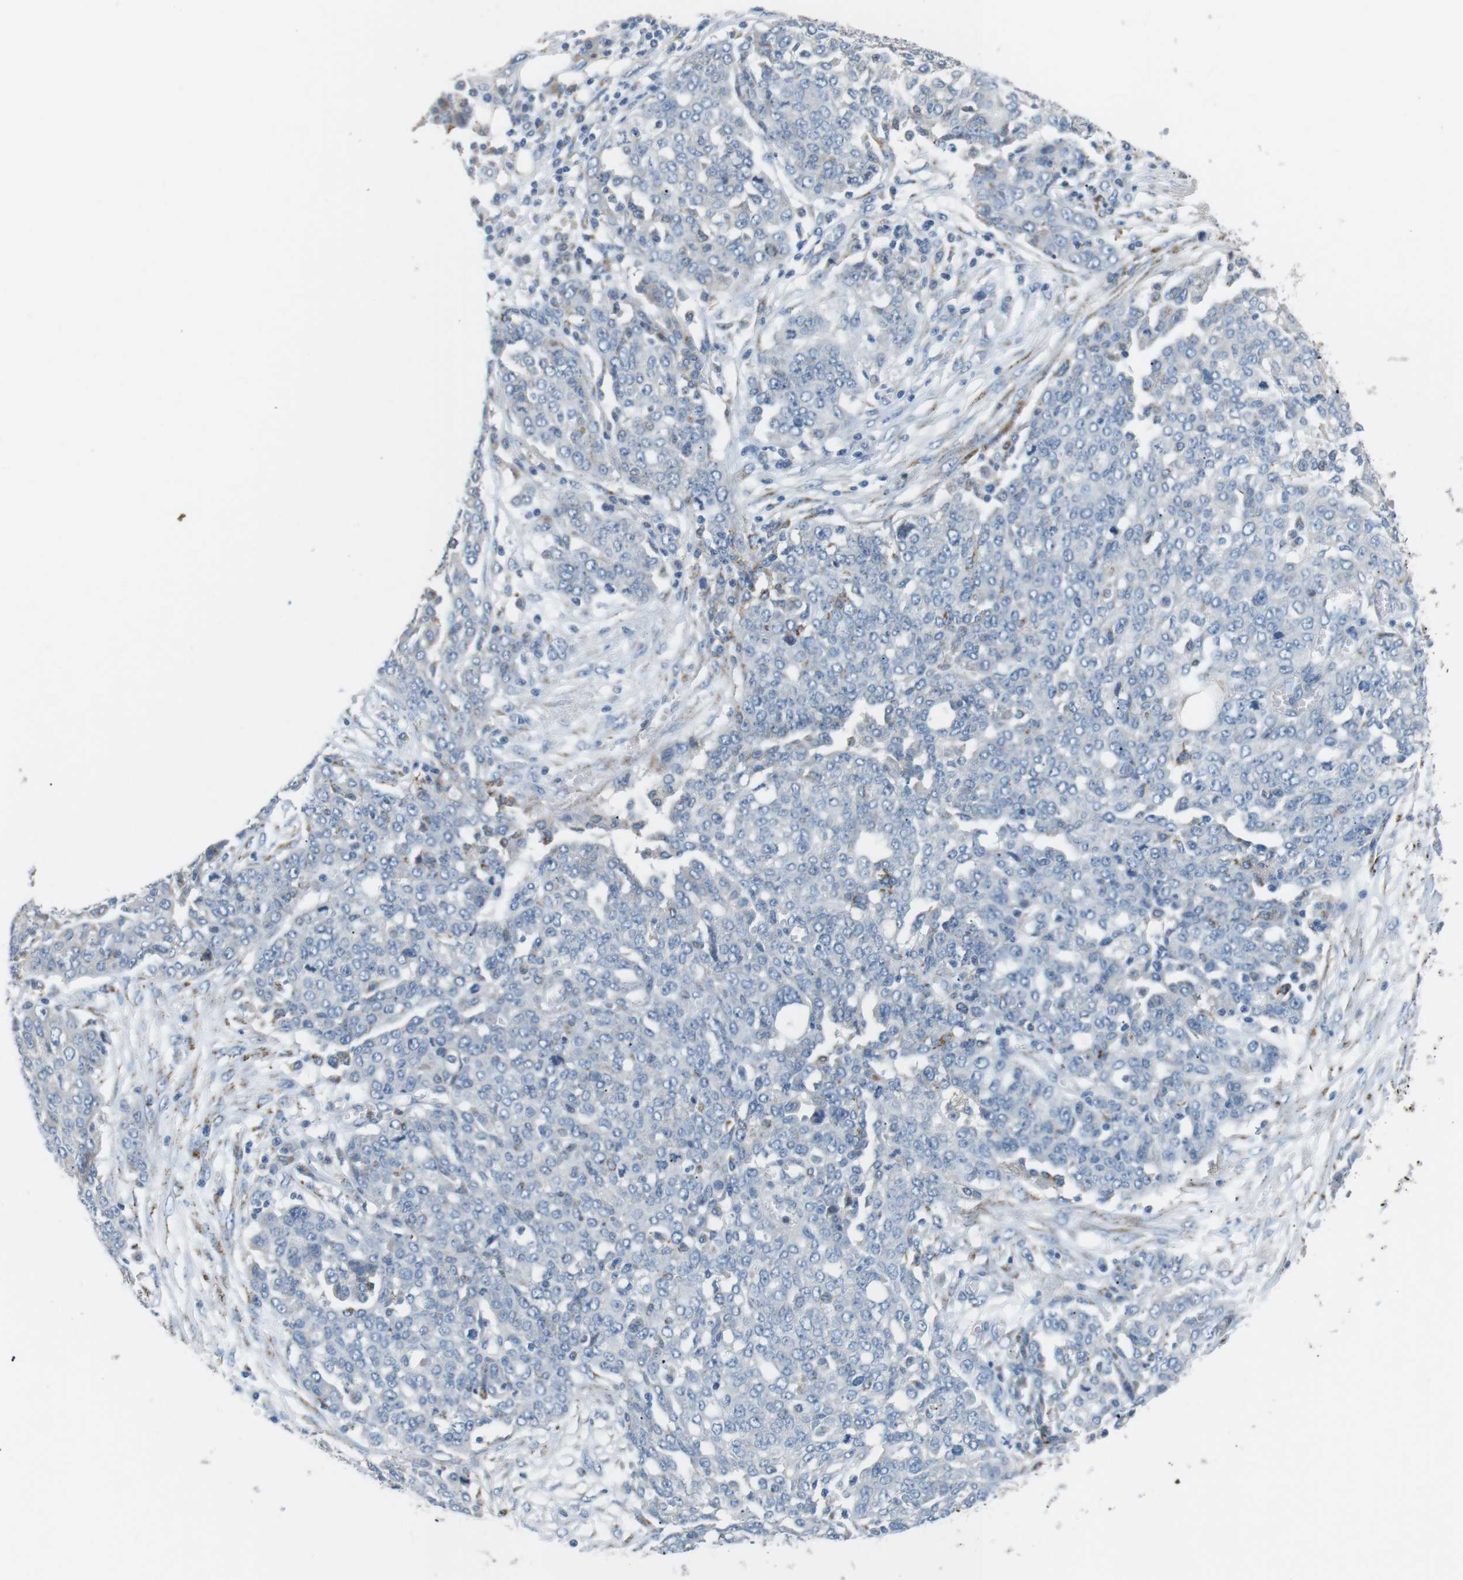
{"staining": {"intensity": "negative", "quantity": "none", "location": "none"}, "tissue": "ovarian cancer", "cell_type": "Tumor cells", "image_type": "cancer", "snomed": [{"axis": "morphology", "description": "Cystadenocarcinoma, serous, NOS"}, {"axis": "topography", "description": "Soft tissue"}, {"axis": "topography", "description": "Ovary"}], "caption": "Immunohistochemistry (IHC) histopathology image of serous cystadenocarcinoma (ovarian) stained for a protein (brown), which displays no staining in tumor cells. (Brightfield microscopy of DAB (3,3'-diaminobenzidine) immunohistochemistry at high magnification).", "gene": "CD300E", "patient": {"sex": "female", "age": 57}}